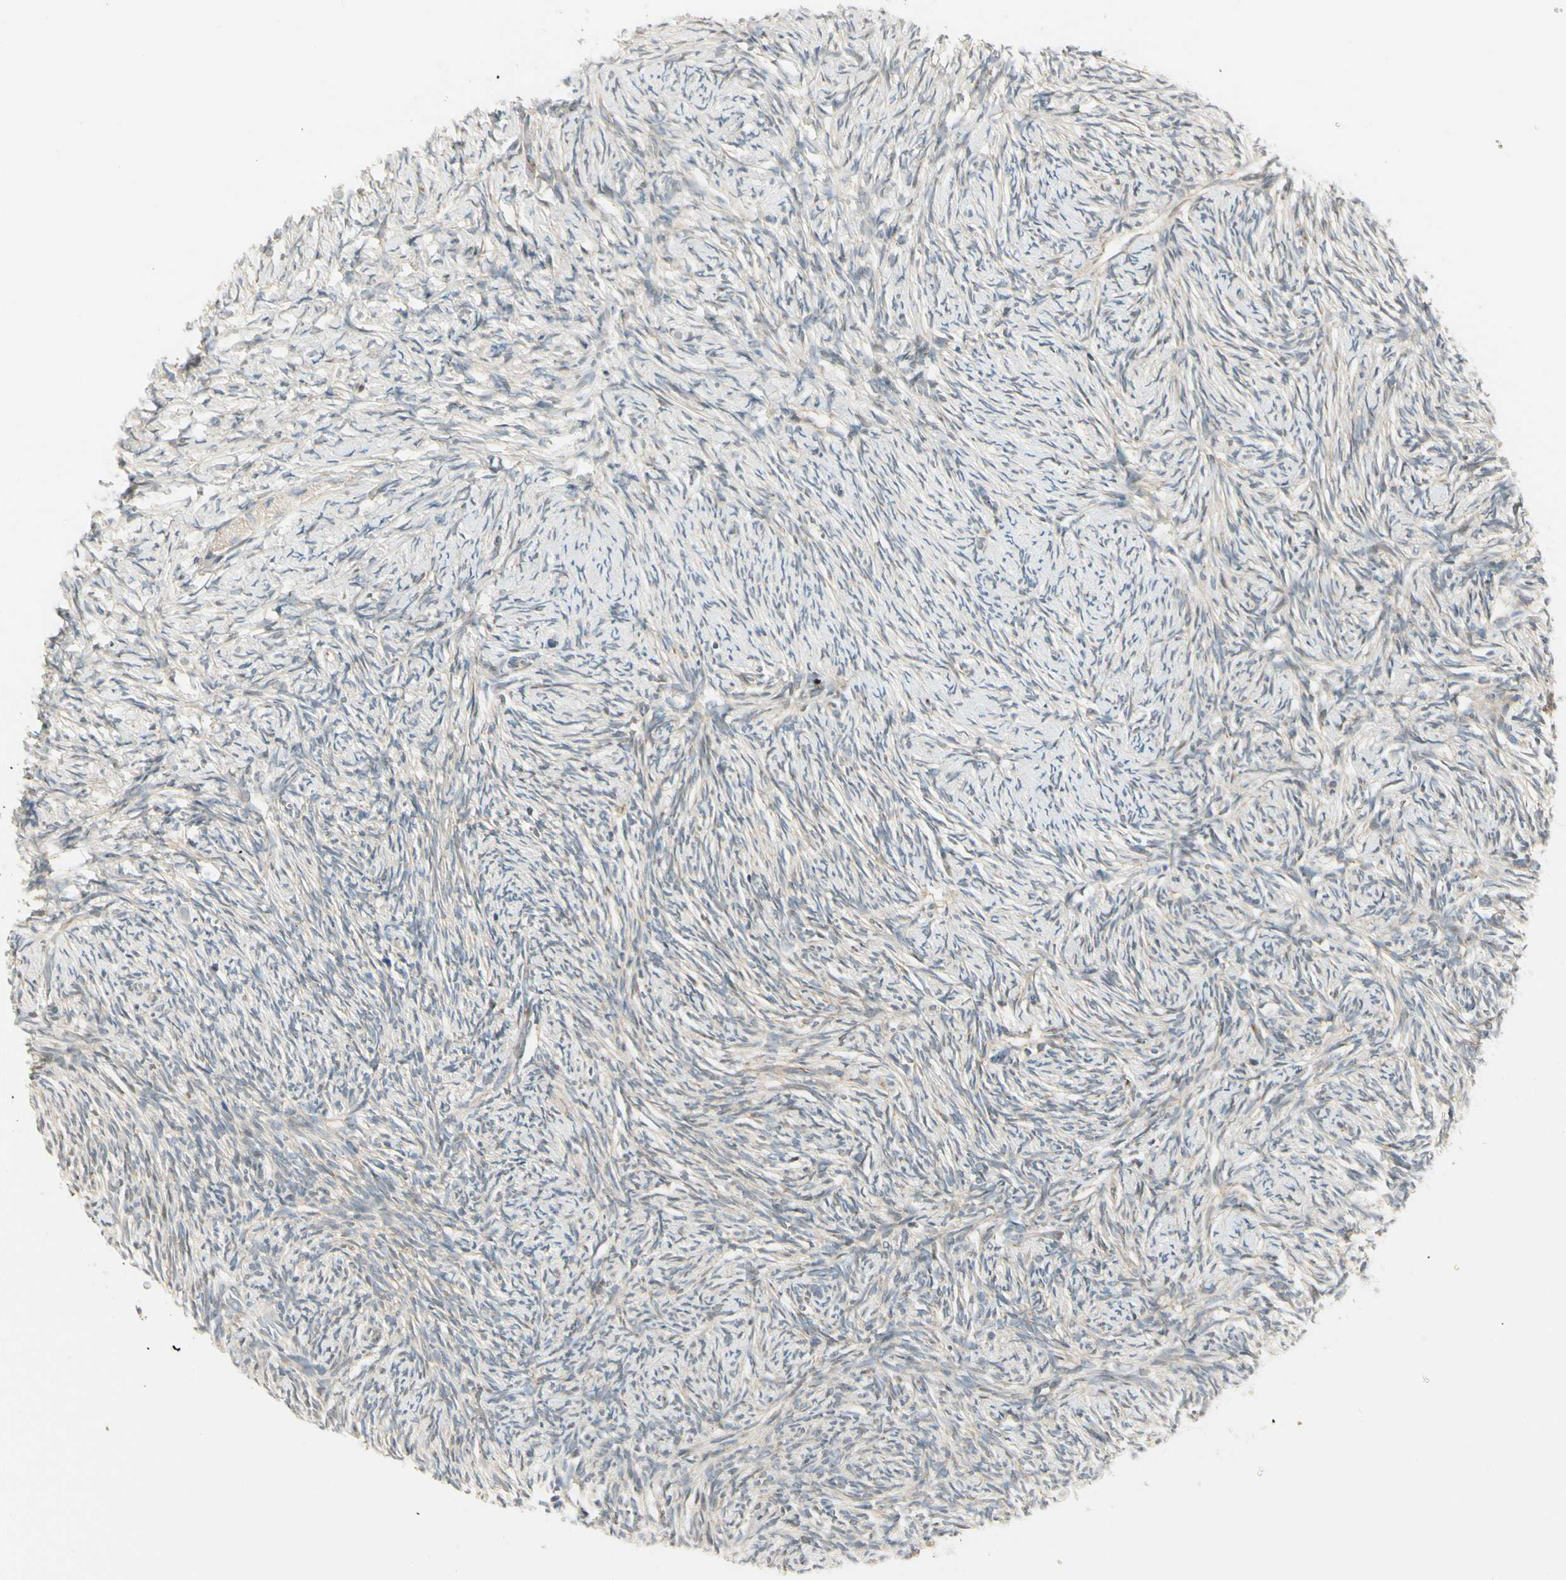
{"staining": {"intensity": "weak", "quantity": "25%-75%", "location": "cytoplasmic/membranous"}, "tissue": "ovary", "cell_type": "Ovarian stroma cells", "image_type": "normal", "snomed": [{"axis": "morphology", "description": "Normal tissue, NOS"}, {"axis": "topography", "description": "Ovary"}], "caption": "Immunohistochemistry of normal ovary displays low levels of weak cytoplasmic/membranous staining in about 25%-75% of ovarian stroma cells.", "gene": "MANSC1", "patient": {"sex": "female", "age": 60}}